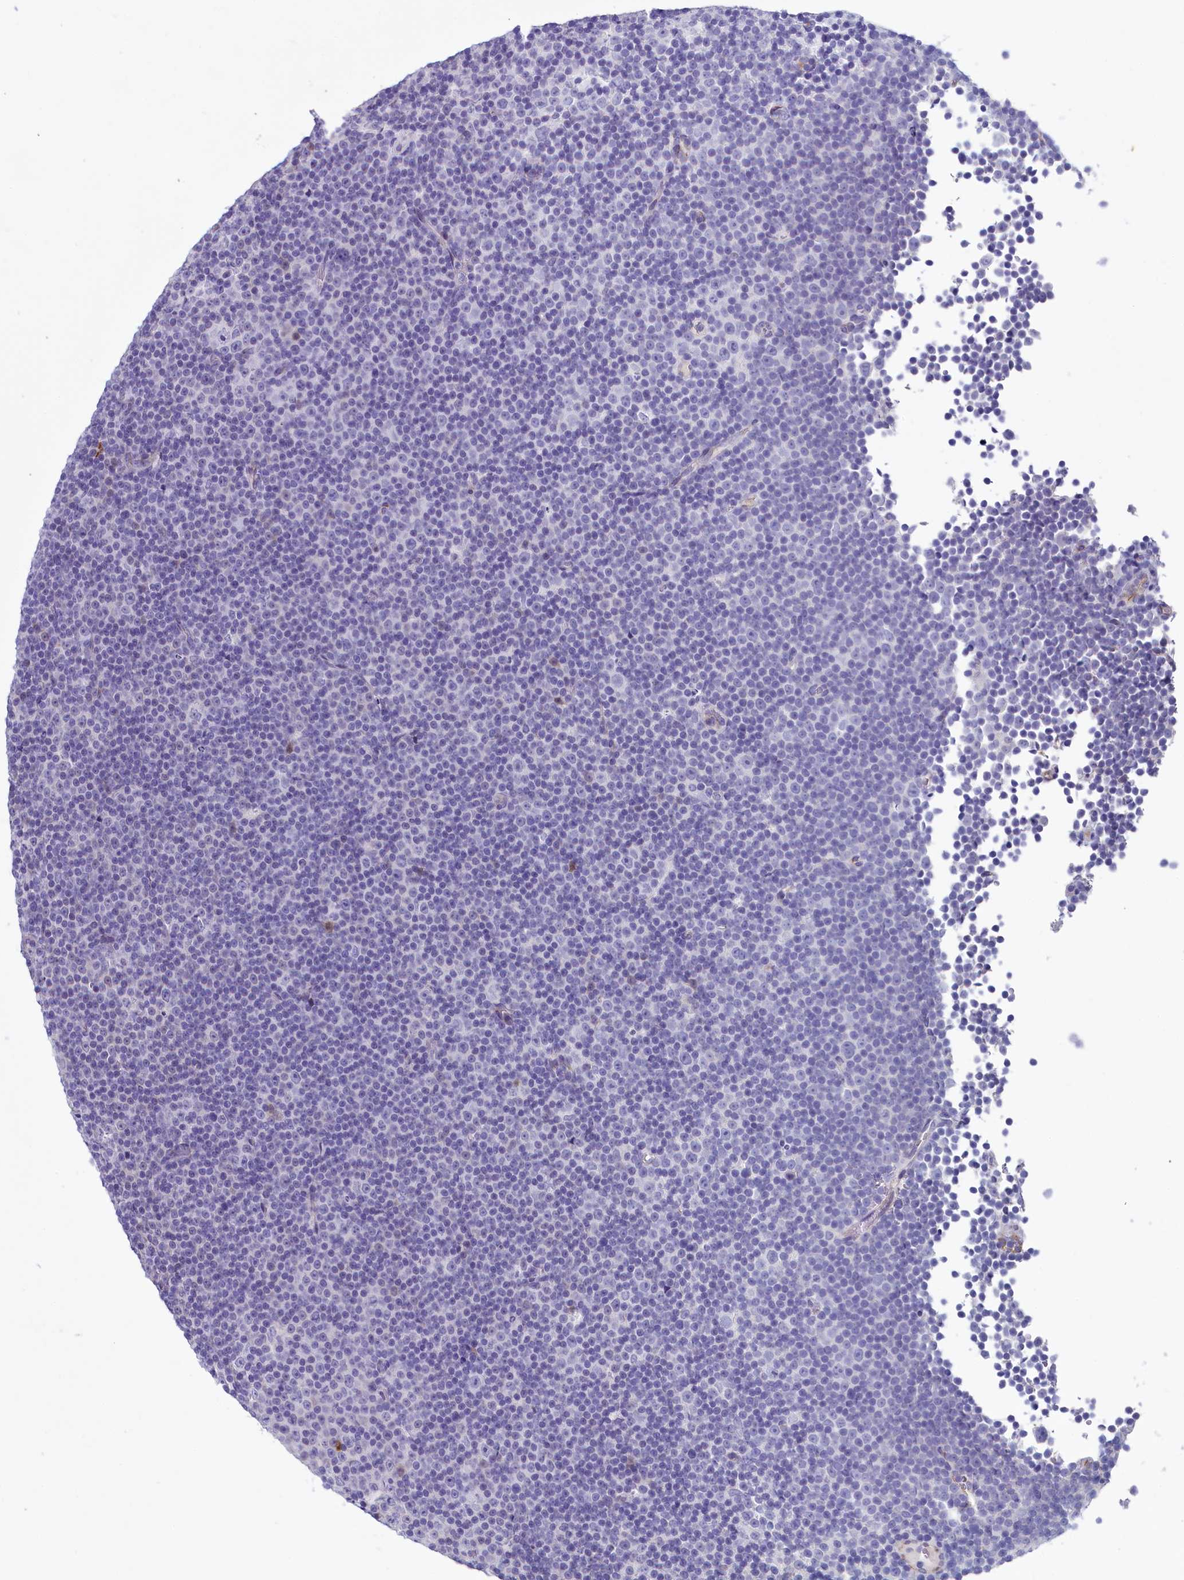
{"staining": {"intensity": "negative", "quantity": "none", "location": "none"}, "tissue": "lymphoma", "cell_type": "Tumor cells", "image_type": "cancer", "snomed": [{"axis": "morphology", "description": "Malignant lymphoma, non-Hodgkin's type, Low grade"}, {"axis": "topography", "description": "Lymph node"}], "caption": "Tumor cells show no significant expression in low-grade malignant lymphoma, non-Hodgkin's type.", "gene": "INSC", "patient": {"sex": "female", "age": 67}}